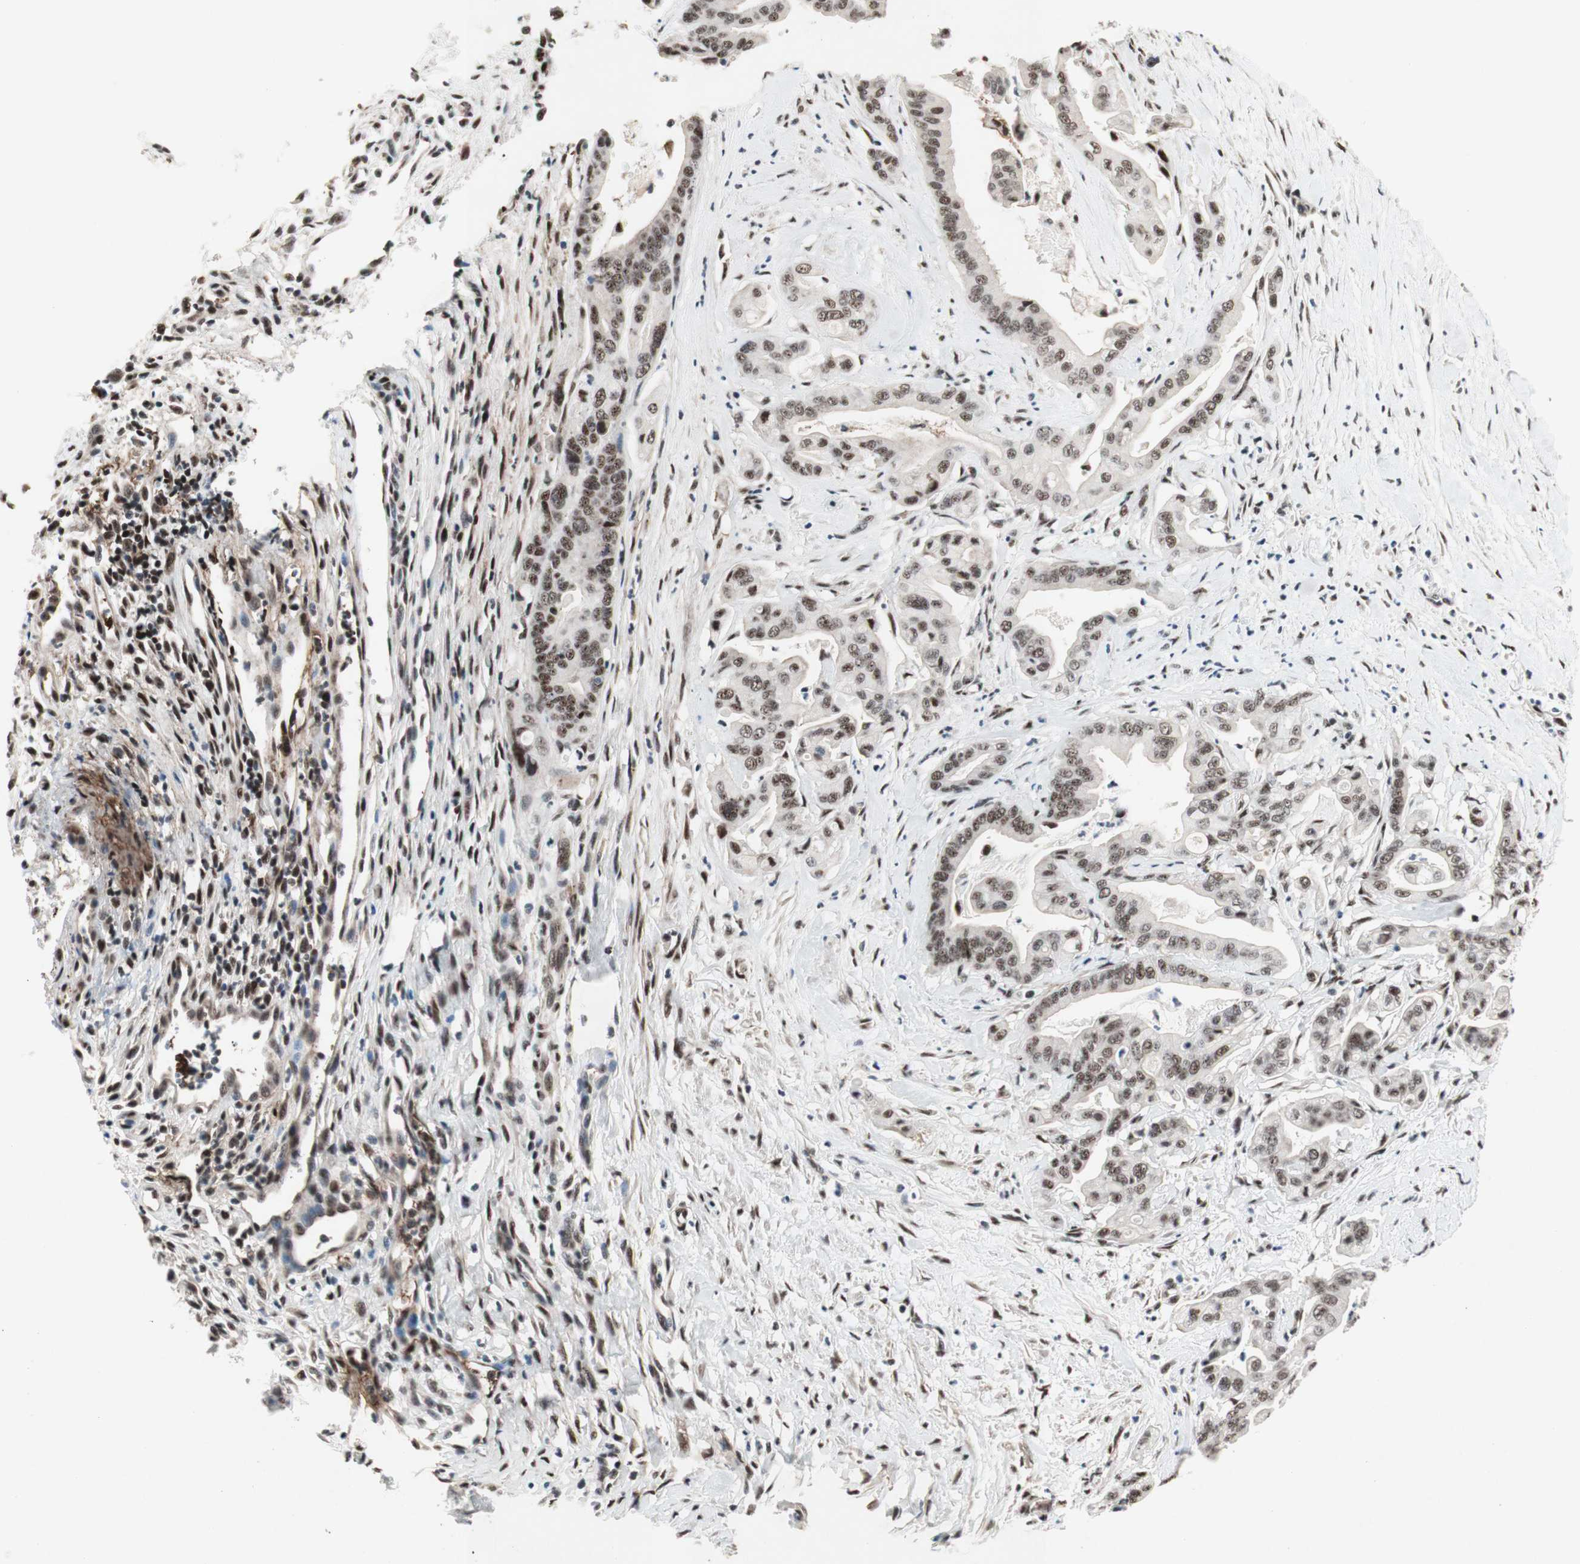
{"staining": {"intensity": "moderate", "quantity": ">75%", "location": "nuclear"}, "tissue": "pancreatic cancer", "cell_type": "Tumor cells", "image_type": "cancer", "snomed": [{"axis": "morphology", "description": "Adenocarcinoma, NOS"}, {"axis": "topography", "description": "Pancreas"}], "caption": "This image reveals adenocarcinoma (pancreatic) stained with immunohistochemistry (IHC) to label a protein in brown. The nuclear of tumor cells show moderate positivity for the protein. Nuclei are counter-stained blue.", "gene": "TLE1", "patient": {"sex": "female", "age": 75}}